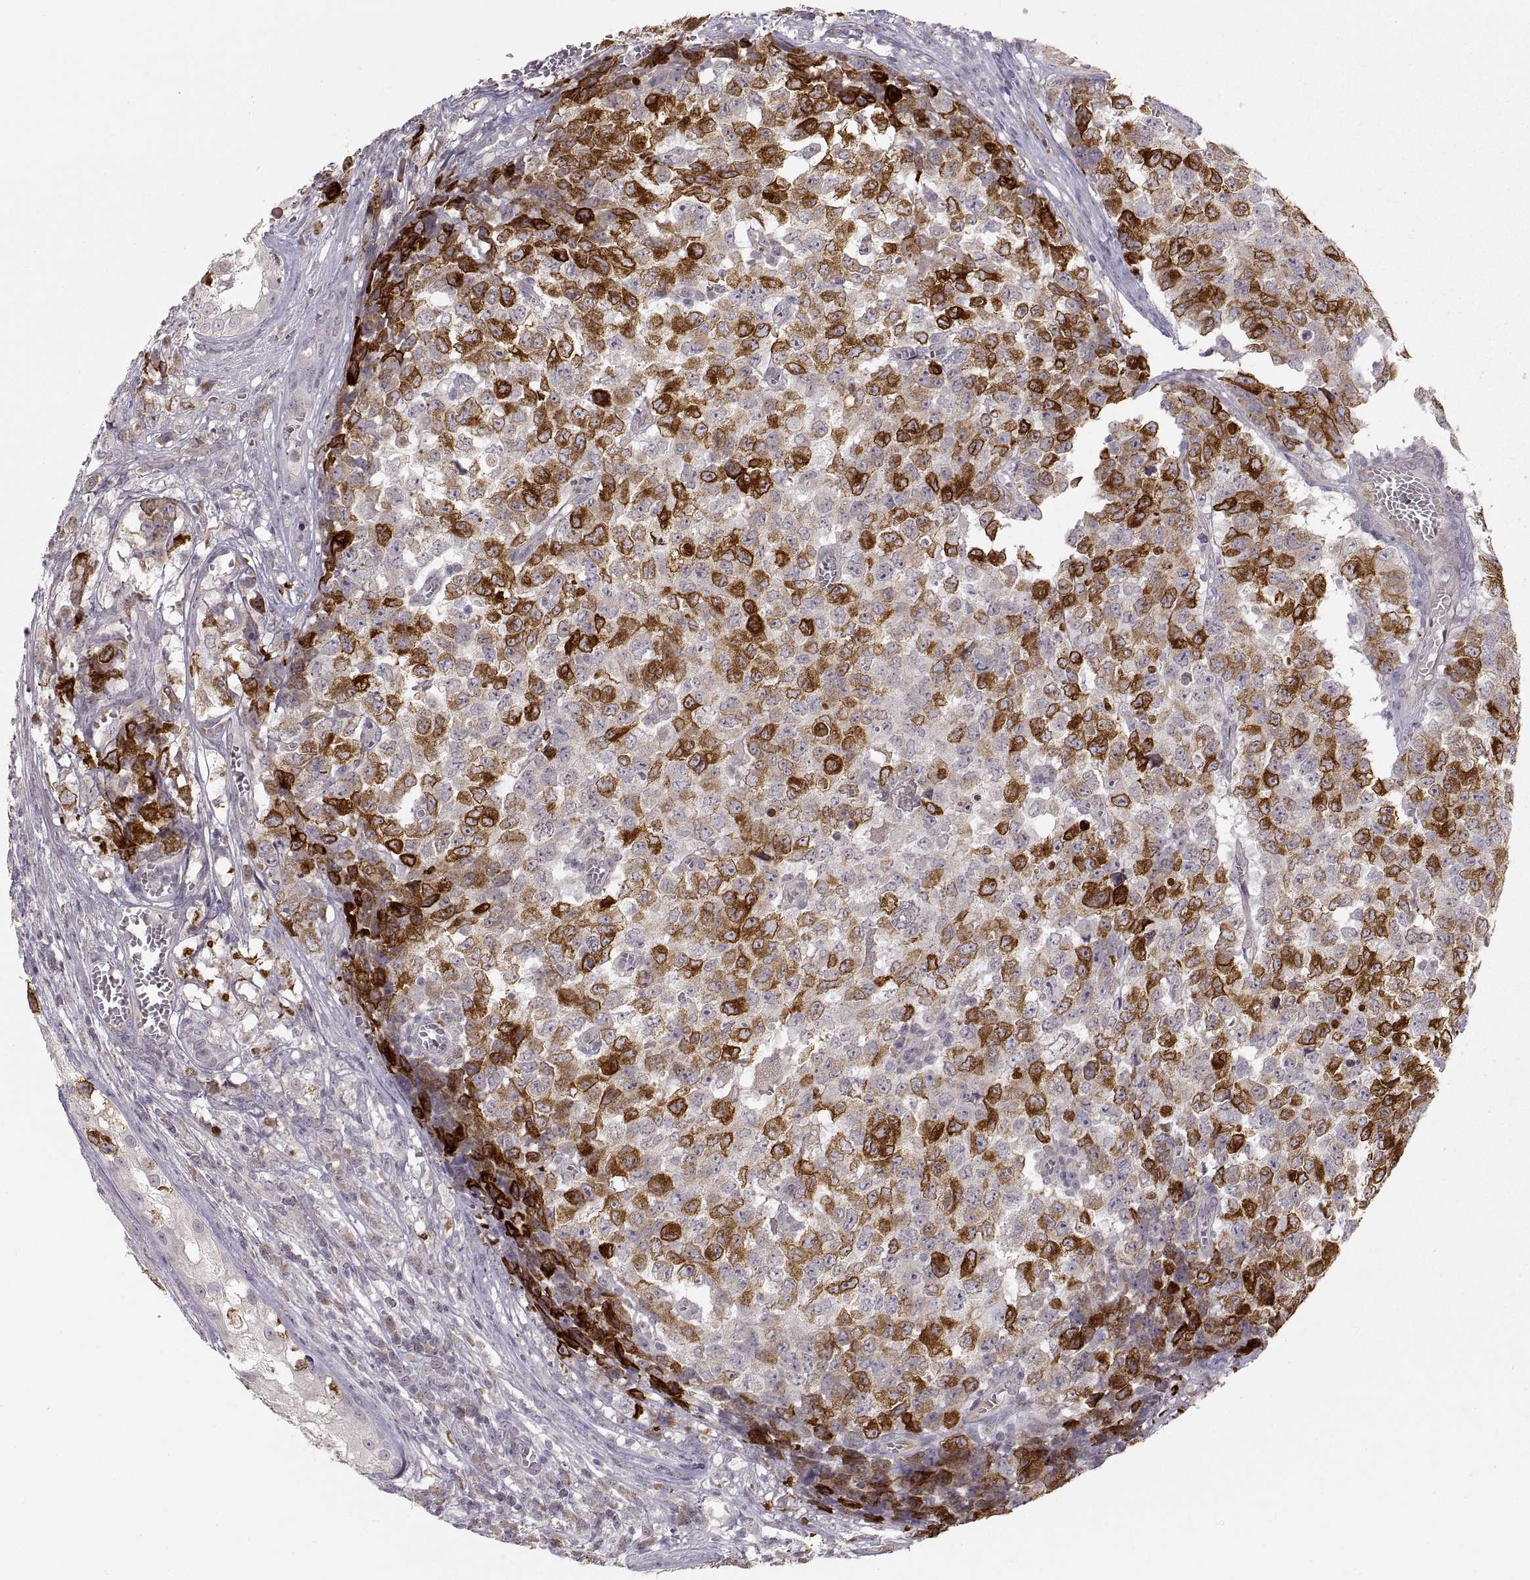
{"staining": {"intensity": "strong", "quantity": "25%-75%", "location": "cytoplasmic/membranous"}, "tissue": "testis cancer", "cell_type": "Tumor cells", "image_type": "cancer", "snomed": [{"axis": "morphology", "description": "Carcinoma, Embryonal, NOS"}, {"axis": "topography", "description": "Testis"}], "caption": "Immunohistochemistry (IHC) (DAB (3,3'-diaminobenzidine)) staining of human testis embryonal carcinoma exhibits strong cytoplasmic/membranous protein expression in about 25%-75% of tumor cells.", "gene": "HMGCR", "patient": {"sex": "male", "age": 23}}